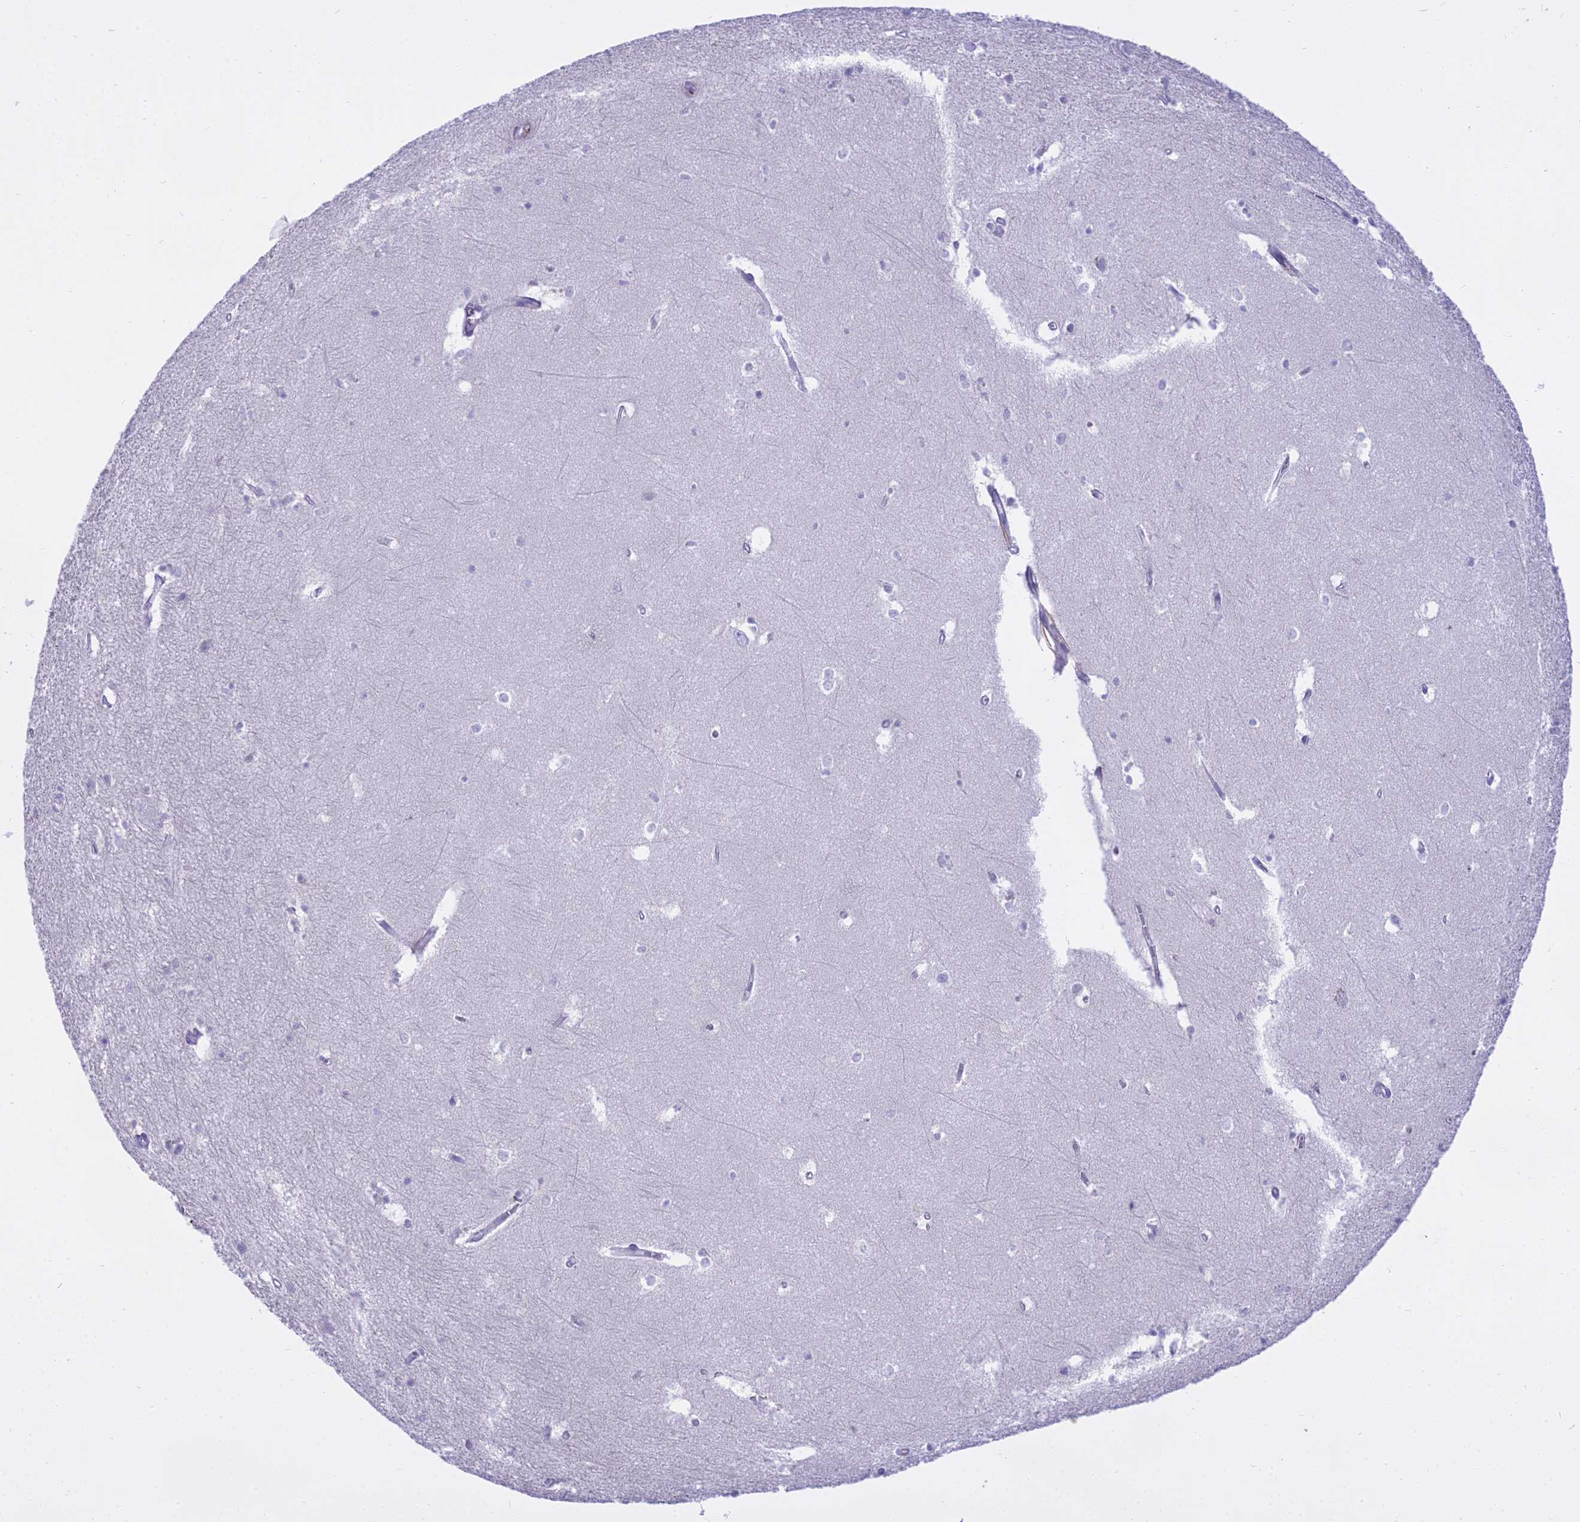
{"staining": {"intensity": "negative", "quantity": "none", "location": "none"}, "tissue": "hippocampus", "cell_type": "Glial cells", "image_type": "normal", "snomed": [{"axis": "morphology", "description": "Normal tissue, NOS"}, {"axis": "topography", "description": "Hippocampus"}], "caption": "This micrograph is of benign hippocampus stained with immunohistochemistry (IHC) to label a protein in brown with the nuclei are counter-stained blue. There is no positivity in glial cells.", "gene": "OSTN", "patient": {"sex": "female", "age": 64}}